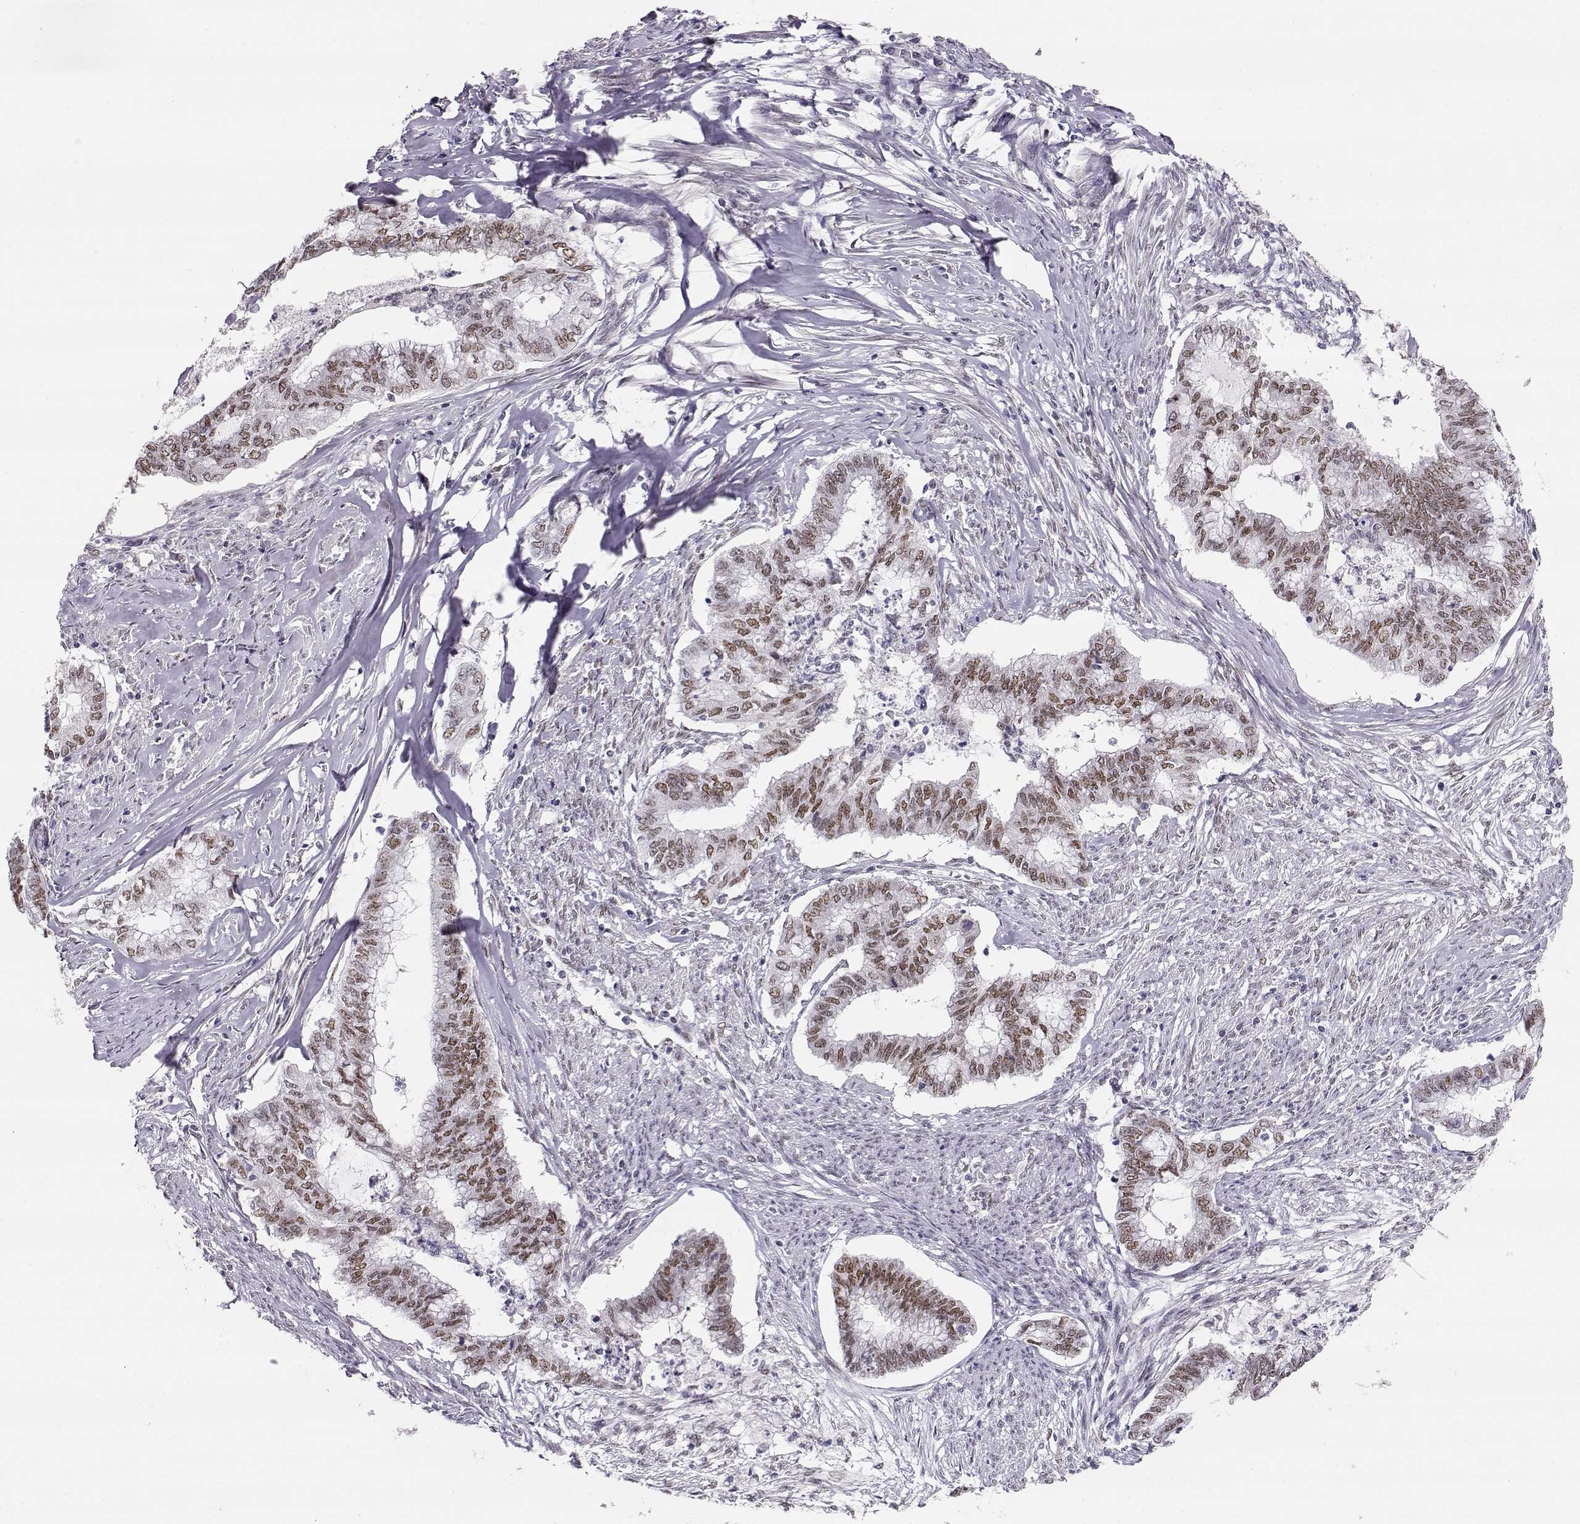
{"staining": {"intensity": "moderate", "quantity": "25%-75%", "location": "nuclear"}, "tissue": "endometrial cancer", "cell_type": "Tumor cells", "image_type": "cancer", "snomed": [{"axis": "morphology", "description": "Adenocarcinoma, NOS"}, {"axis": "topography", "description": "Endometrium"}], "caption": "Immunohistochemical staining of human endometrial adenocarcinoma shows moderate nuclear protein staining in about 25%-75% of tumor cells.", "gene": "POLI", "patient": {"sex": "female", "age": 79}}